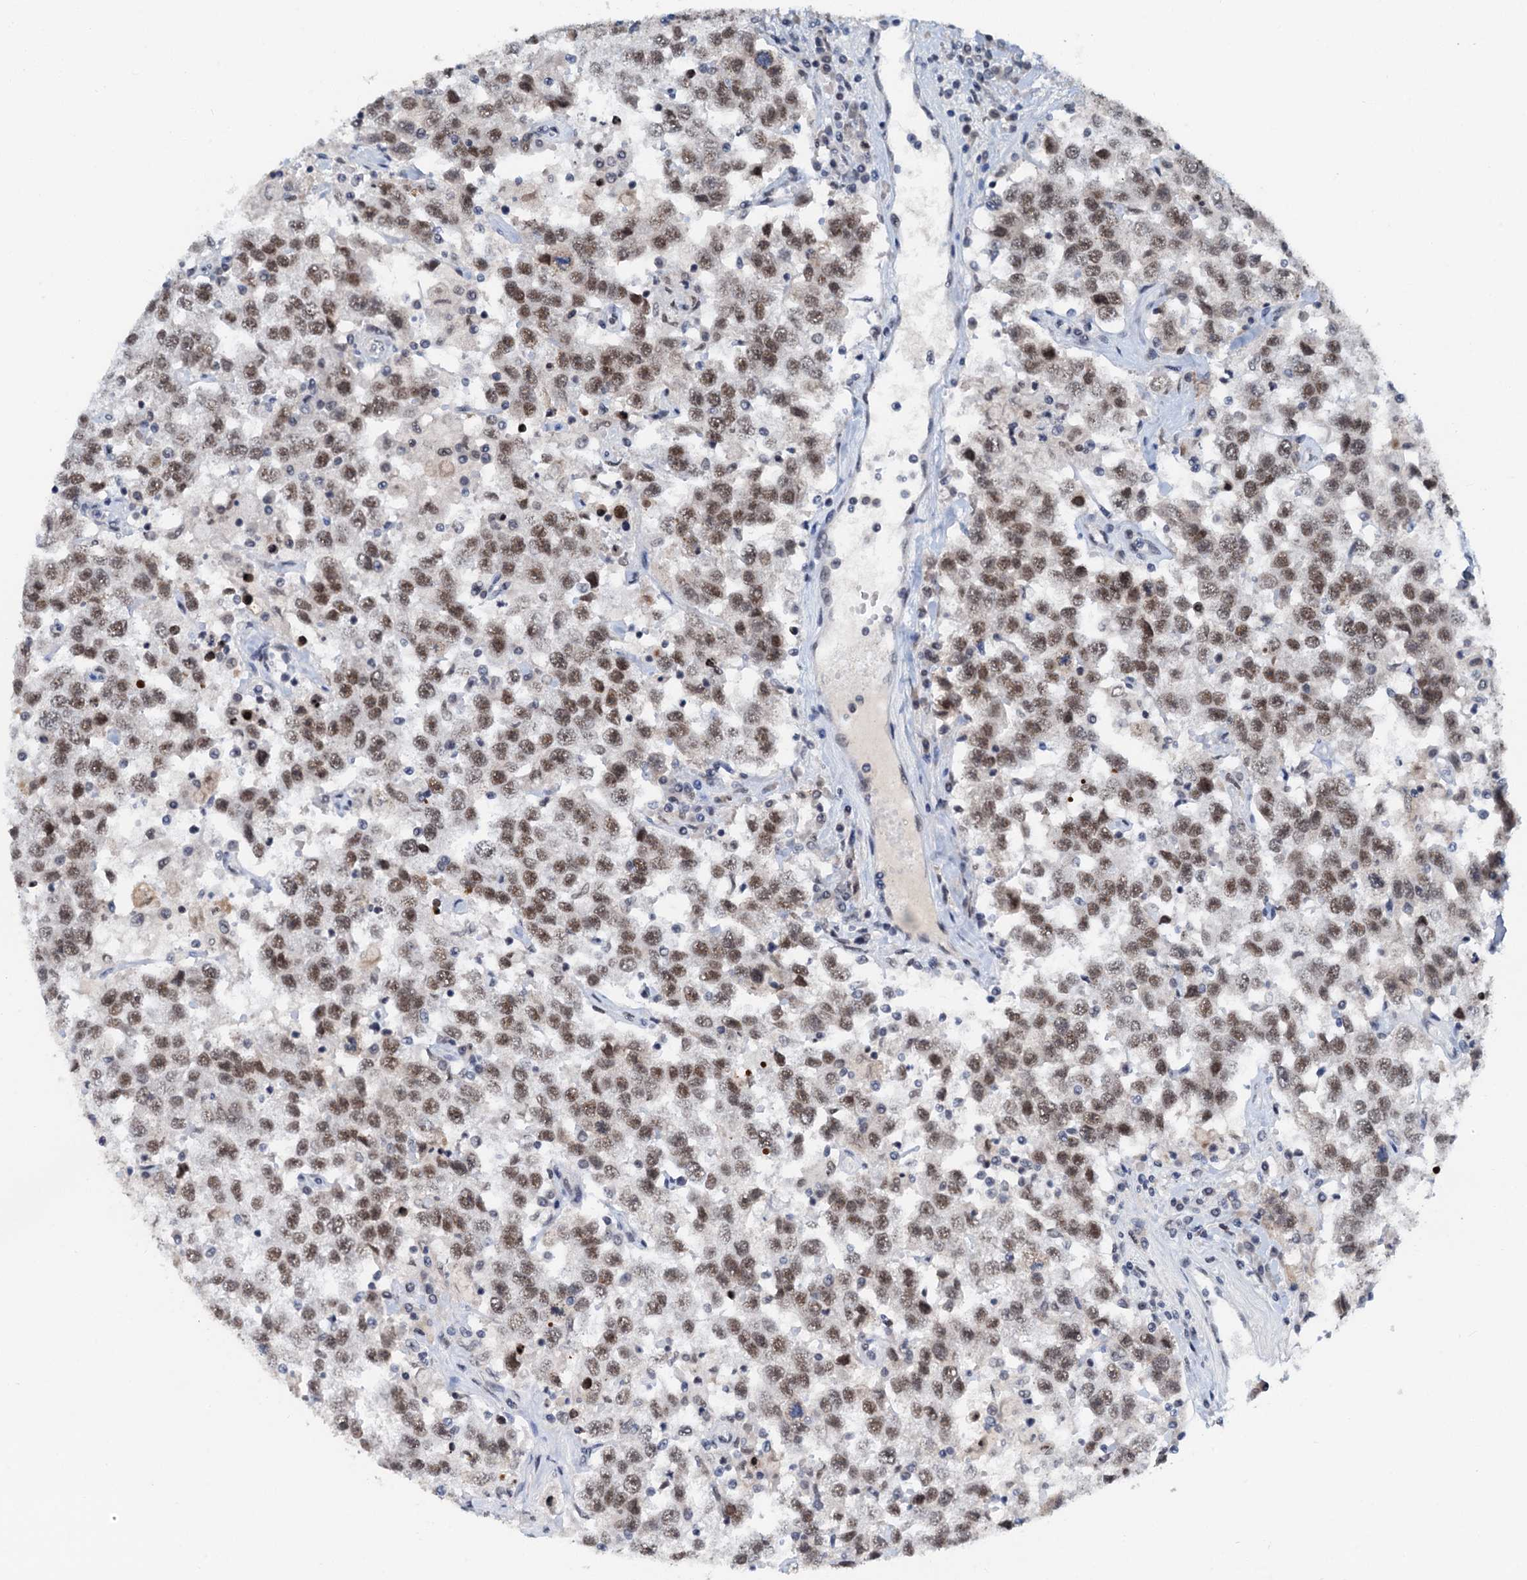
{"staining": {"intensity": "strong", "quantity": ">75%", "location": "nuclear"}, "tissue": "testis cancer", "cell_type": "Tumor cells", "image_type": "cancer", "snomed": [{"axis": "morphology", "description": "Seminoma, NOS"}, {"axis": "topography", "description": "Testis"}], "caption": "Immunohistochemical staining of human testis cancer (seminoma) demonstrates high levels of strong nuclear staining in about >75% of tumor cells.", "gene": "SNRPD1", "patient": {"sex": "male", "age": 41}}